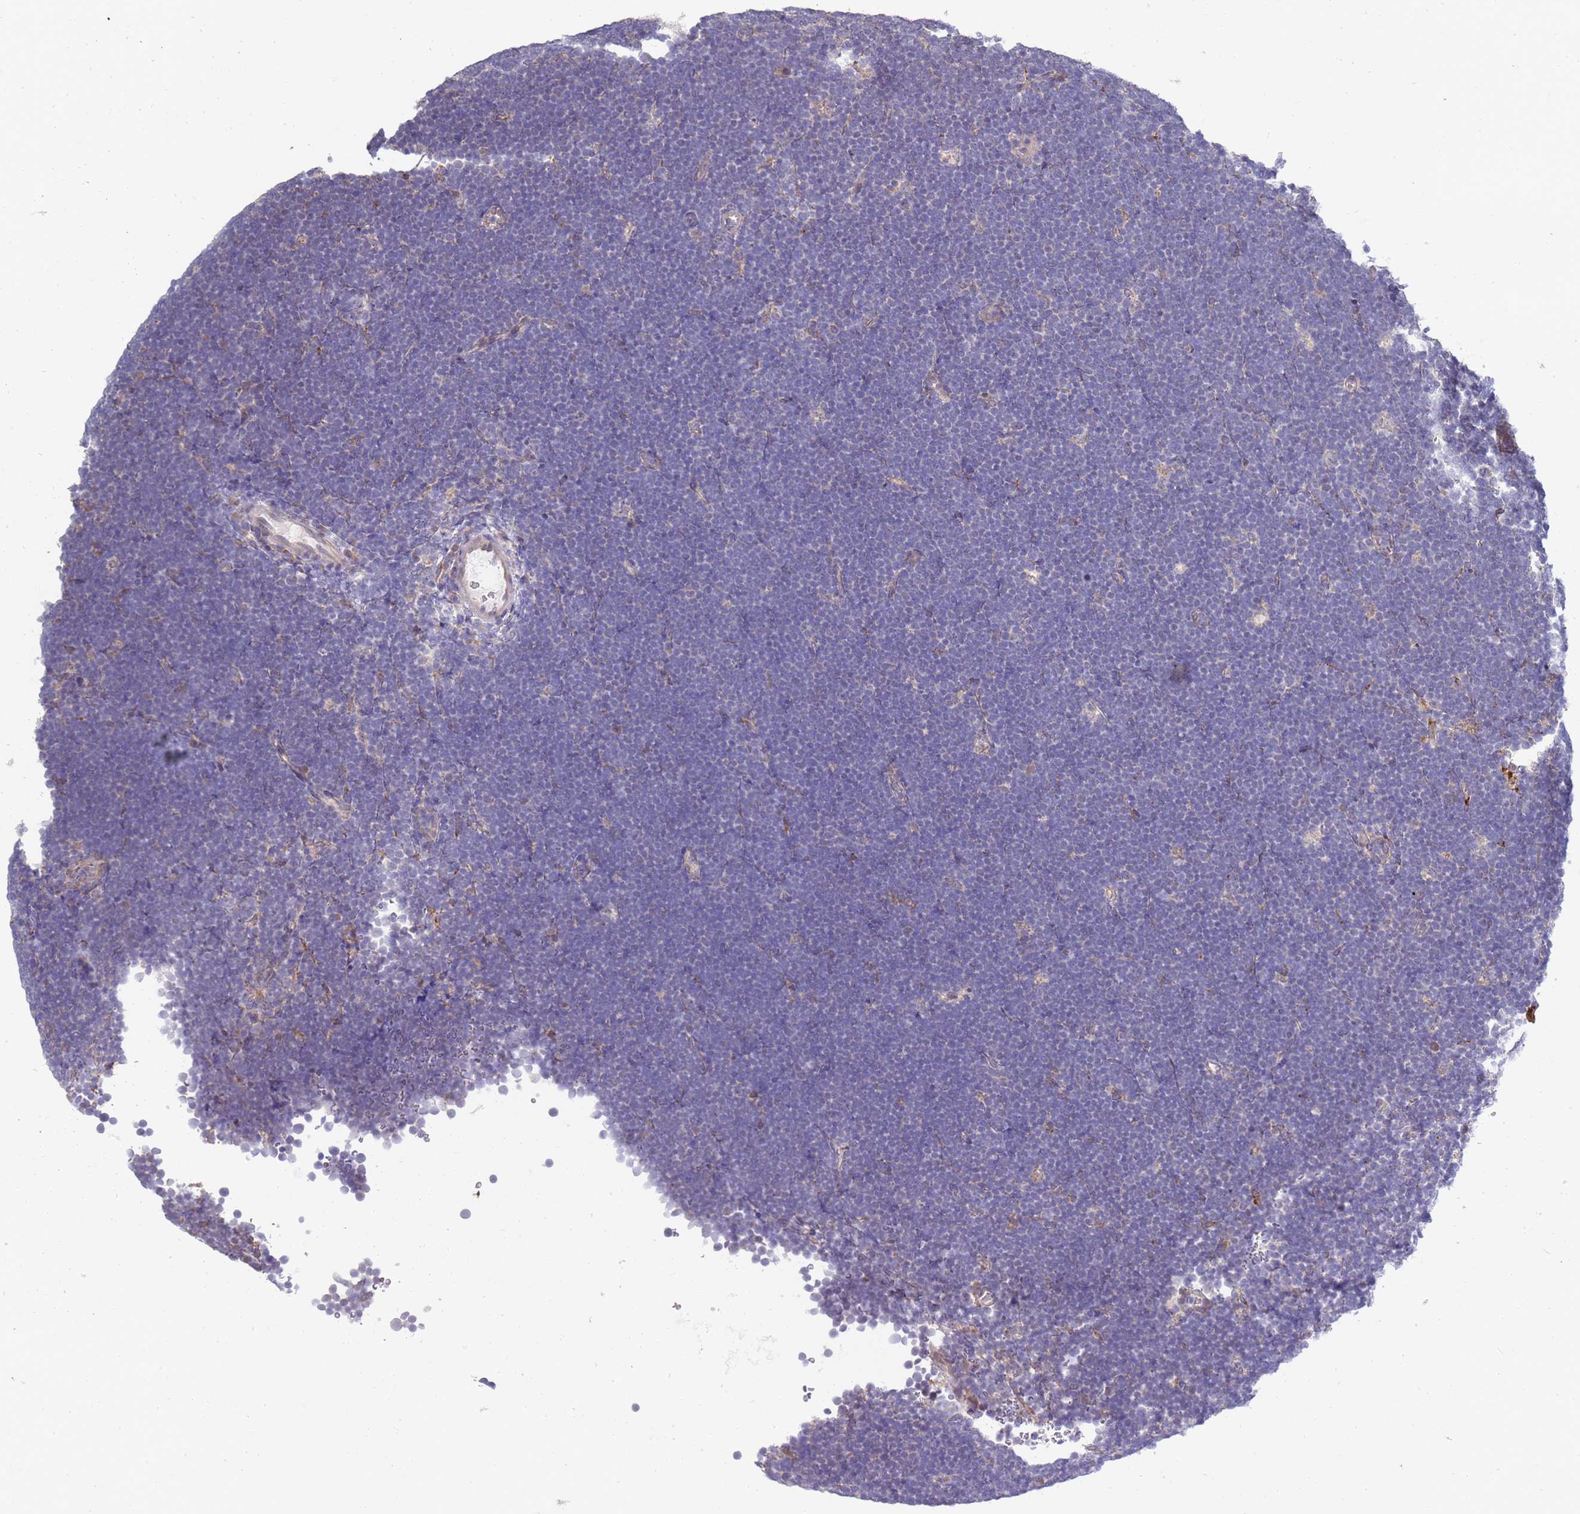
{"staining": {"intensity": "negative", "quantity": "none", "location": "none"}, "tissue": "lymphoma", "cell_type": "Tumor cells", "image_type": "cancer", "snomed": [{"axis": "morphology", "description": "Malignant lymphoma, non-Hodgkin's type, High grade"}, {"axis": "topography", "description": "Lymph node"}], "caption": "IHC micrograph of neoplastic tissue: high-grade malignant lymphoma, non-Hodgkin's type stained with DAB displays no significant protein expression in tumor cells.", "gene": "VRK2", "patient": {"sex": "male", "age": 13}}